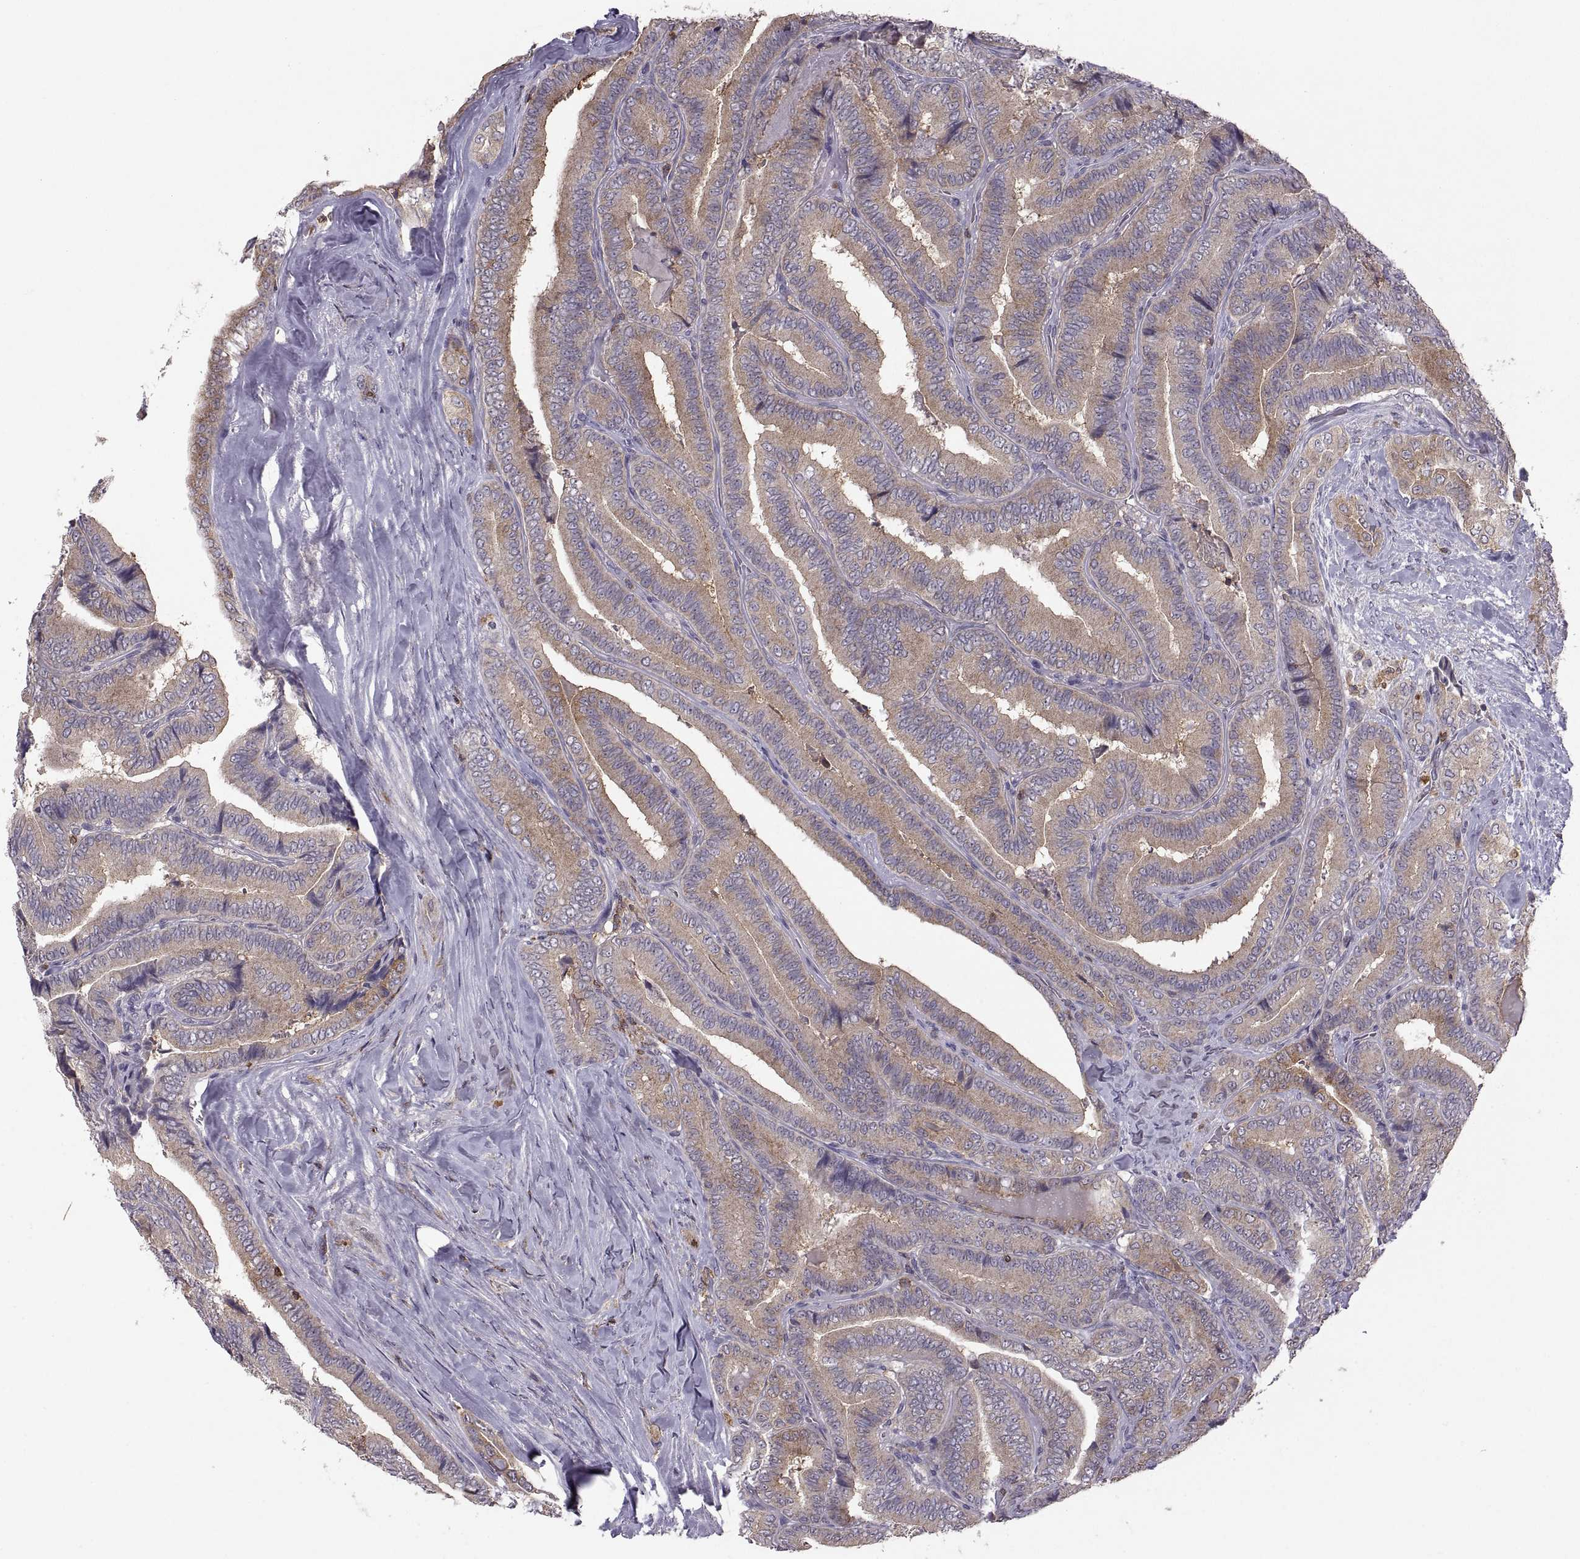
{"staining": {"intensity": "moderate", "quantity": "<25%", "location": "cytoplasmic/membranous"}, "tissue": "thyroid cancer", "cell_type": "Tumor cells", "image_type": "cancer", "snomed": [{"axis": "morphology", "description": "Papillary adenocarcinoma, NOS"}, {"axis": "topography", "description": "Thyroid gland"}], "caption": "Immunohistochemistry micrograph of thyroid cancer (papillary adenocarcinoma) stained for a protein (brown), which reveals low levels of moderate cytoplasmic/membranous expression in approximately <25% of tumor cells.", "gene": "EZR", "patient": {"sex": "male", "age": 61}}